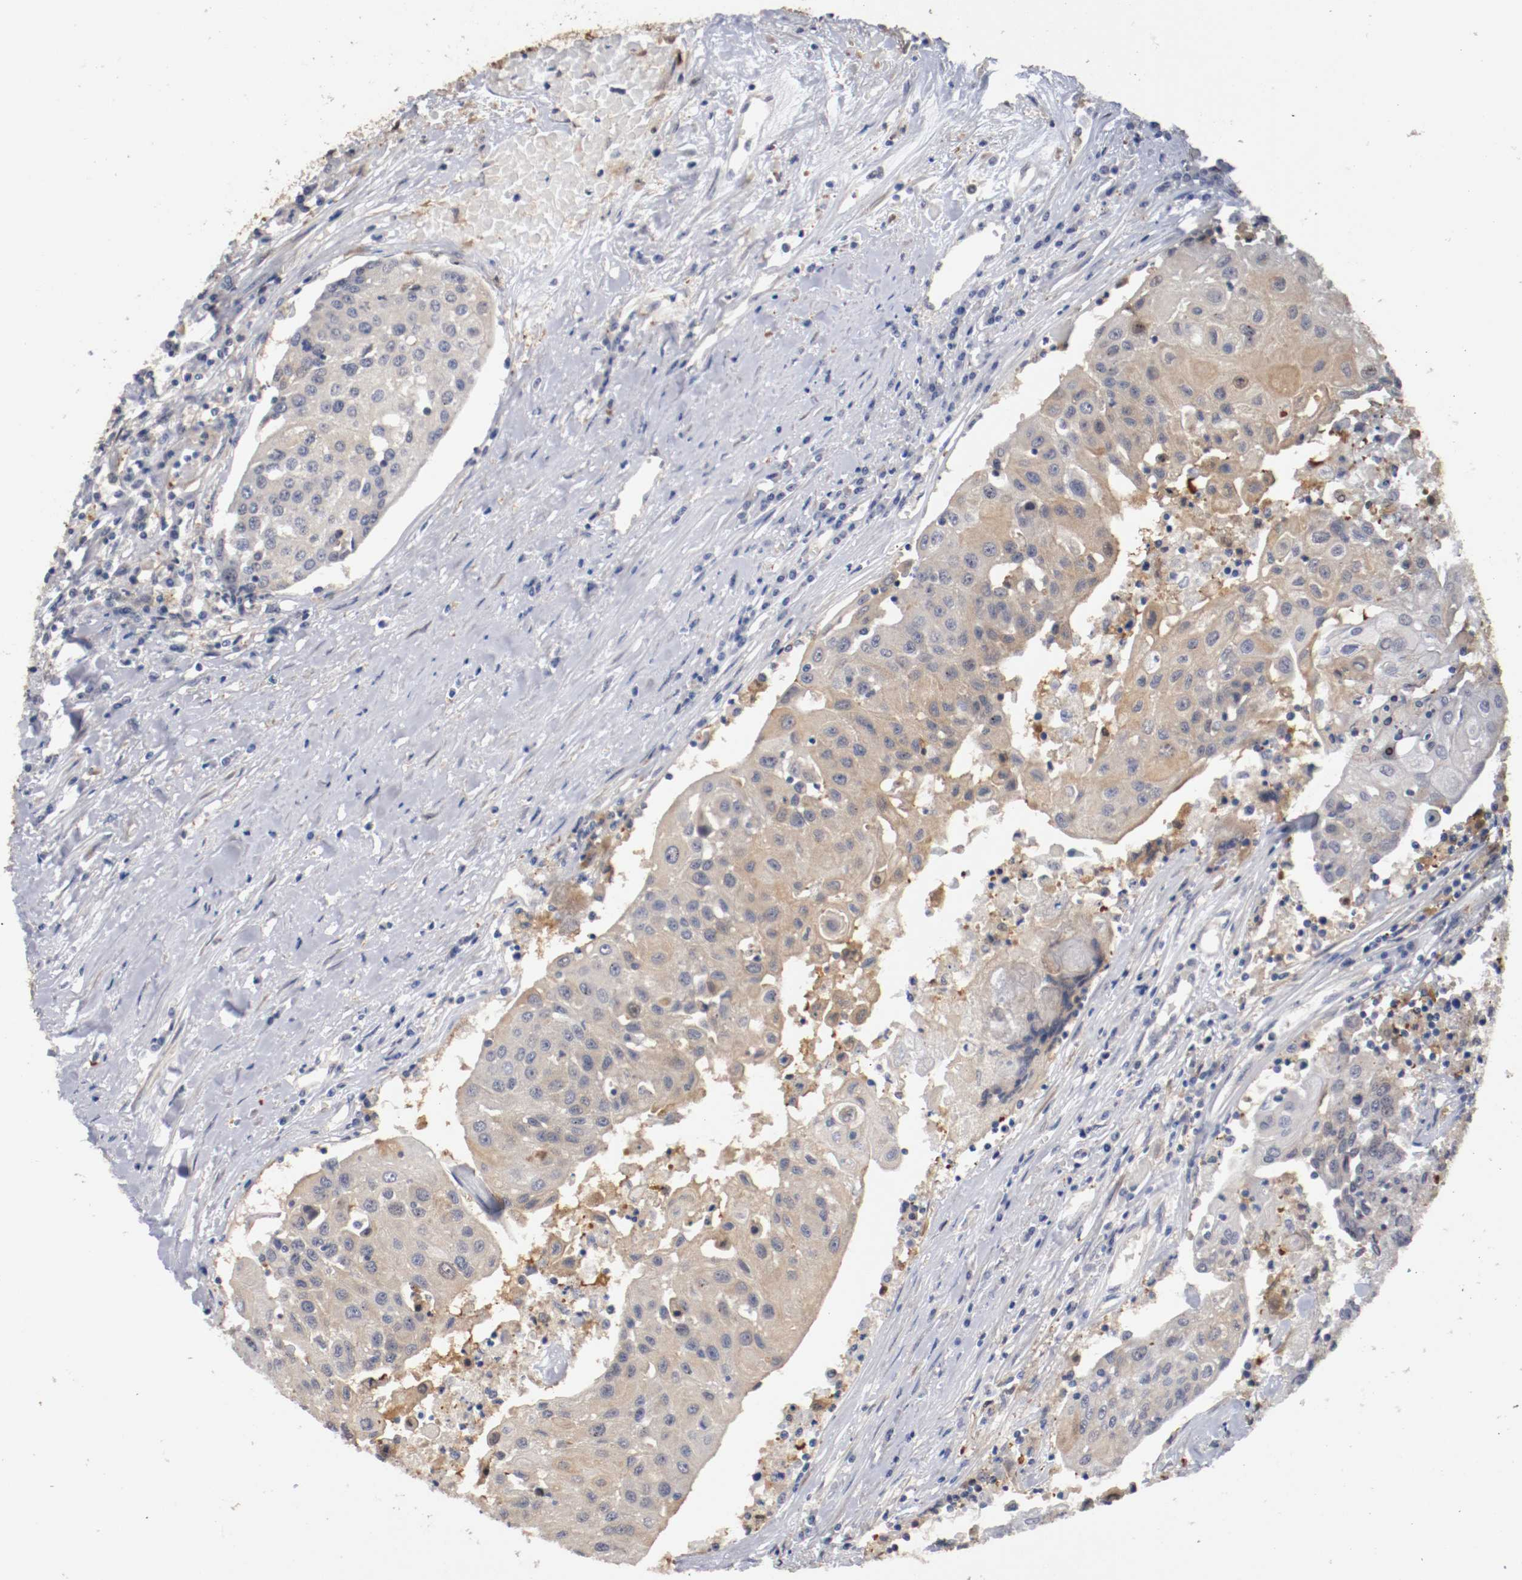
{"staining": {"intensity": "weak", "quantity": "<25%", "location": "cytoplasmic/membranous"}, "tissue": "urothelial cancer", "cell_type": "Tumor cells", "image_type": "cancer", "snomed": [{"axis": "morphology", "description": "Urothelial carcinoma, High grade"}, {"axis": "topography", "description": "Urinary bladder"}], "caption": "High power microscopy micrograph of an immunohistochemistry (IHC) image of urothelial cancer, revealing no significant staining in tumor cells.", "gene": "RBM23", "patient": {"sex": "female", "age": 85}}